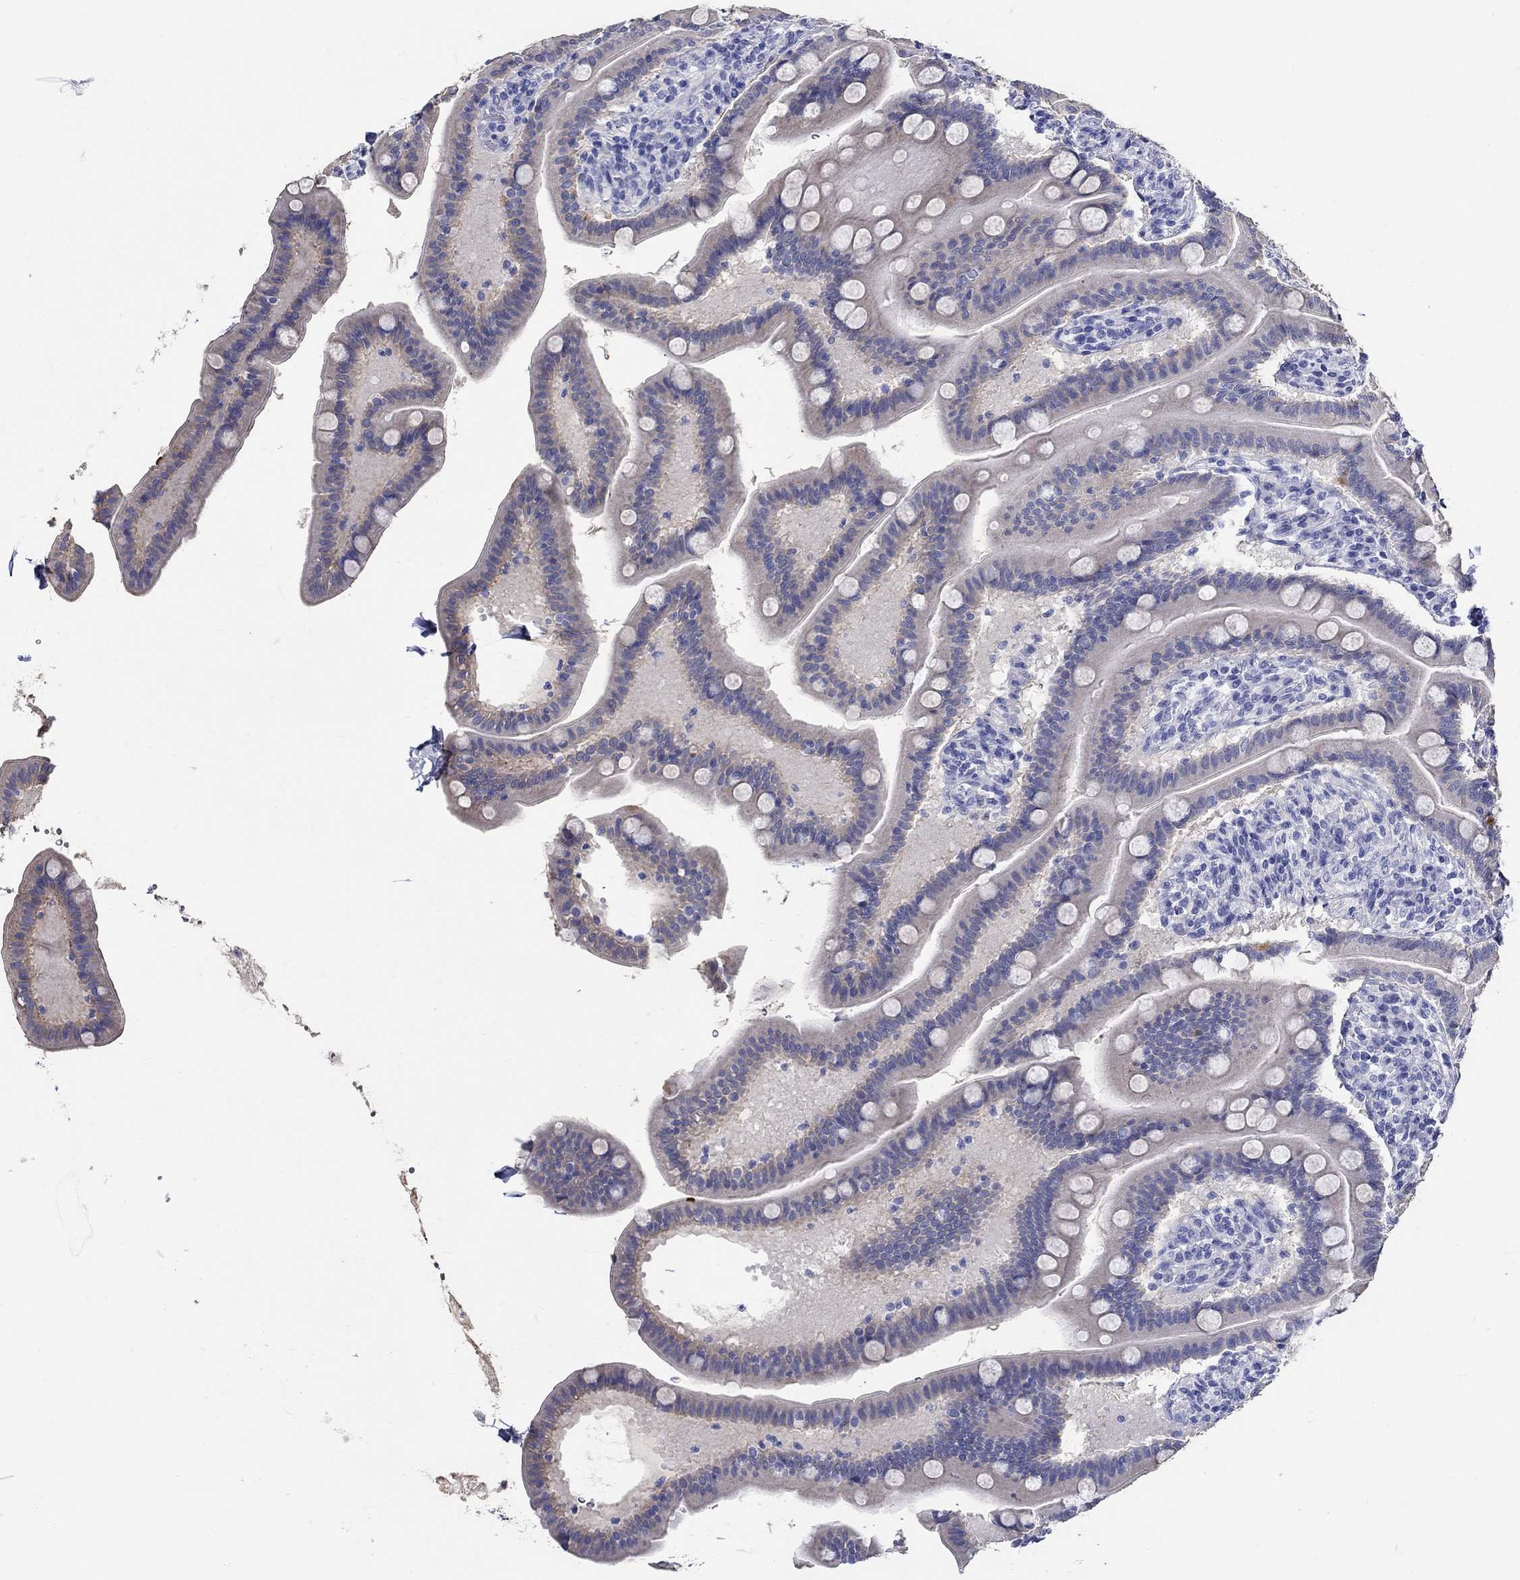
{"staining": {"intensity": "negative", "quantity": "none", "location": "none"}, "tissue": "small intestine", "cell_type": "Glandular cells", "image_type": "normal", "snomed": [{"axis": "morphology", "description": "Normal tissue, NOS"}, {"axis": "topography", "description": "Small intestine"}], "caption": "A micrograph of small intestine stained for a protein exhibits no brown staining in glandular cells.", "gene": "SLC30A3", "patient": {"sex": "male", "age": 66}}